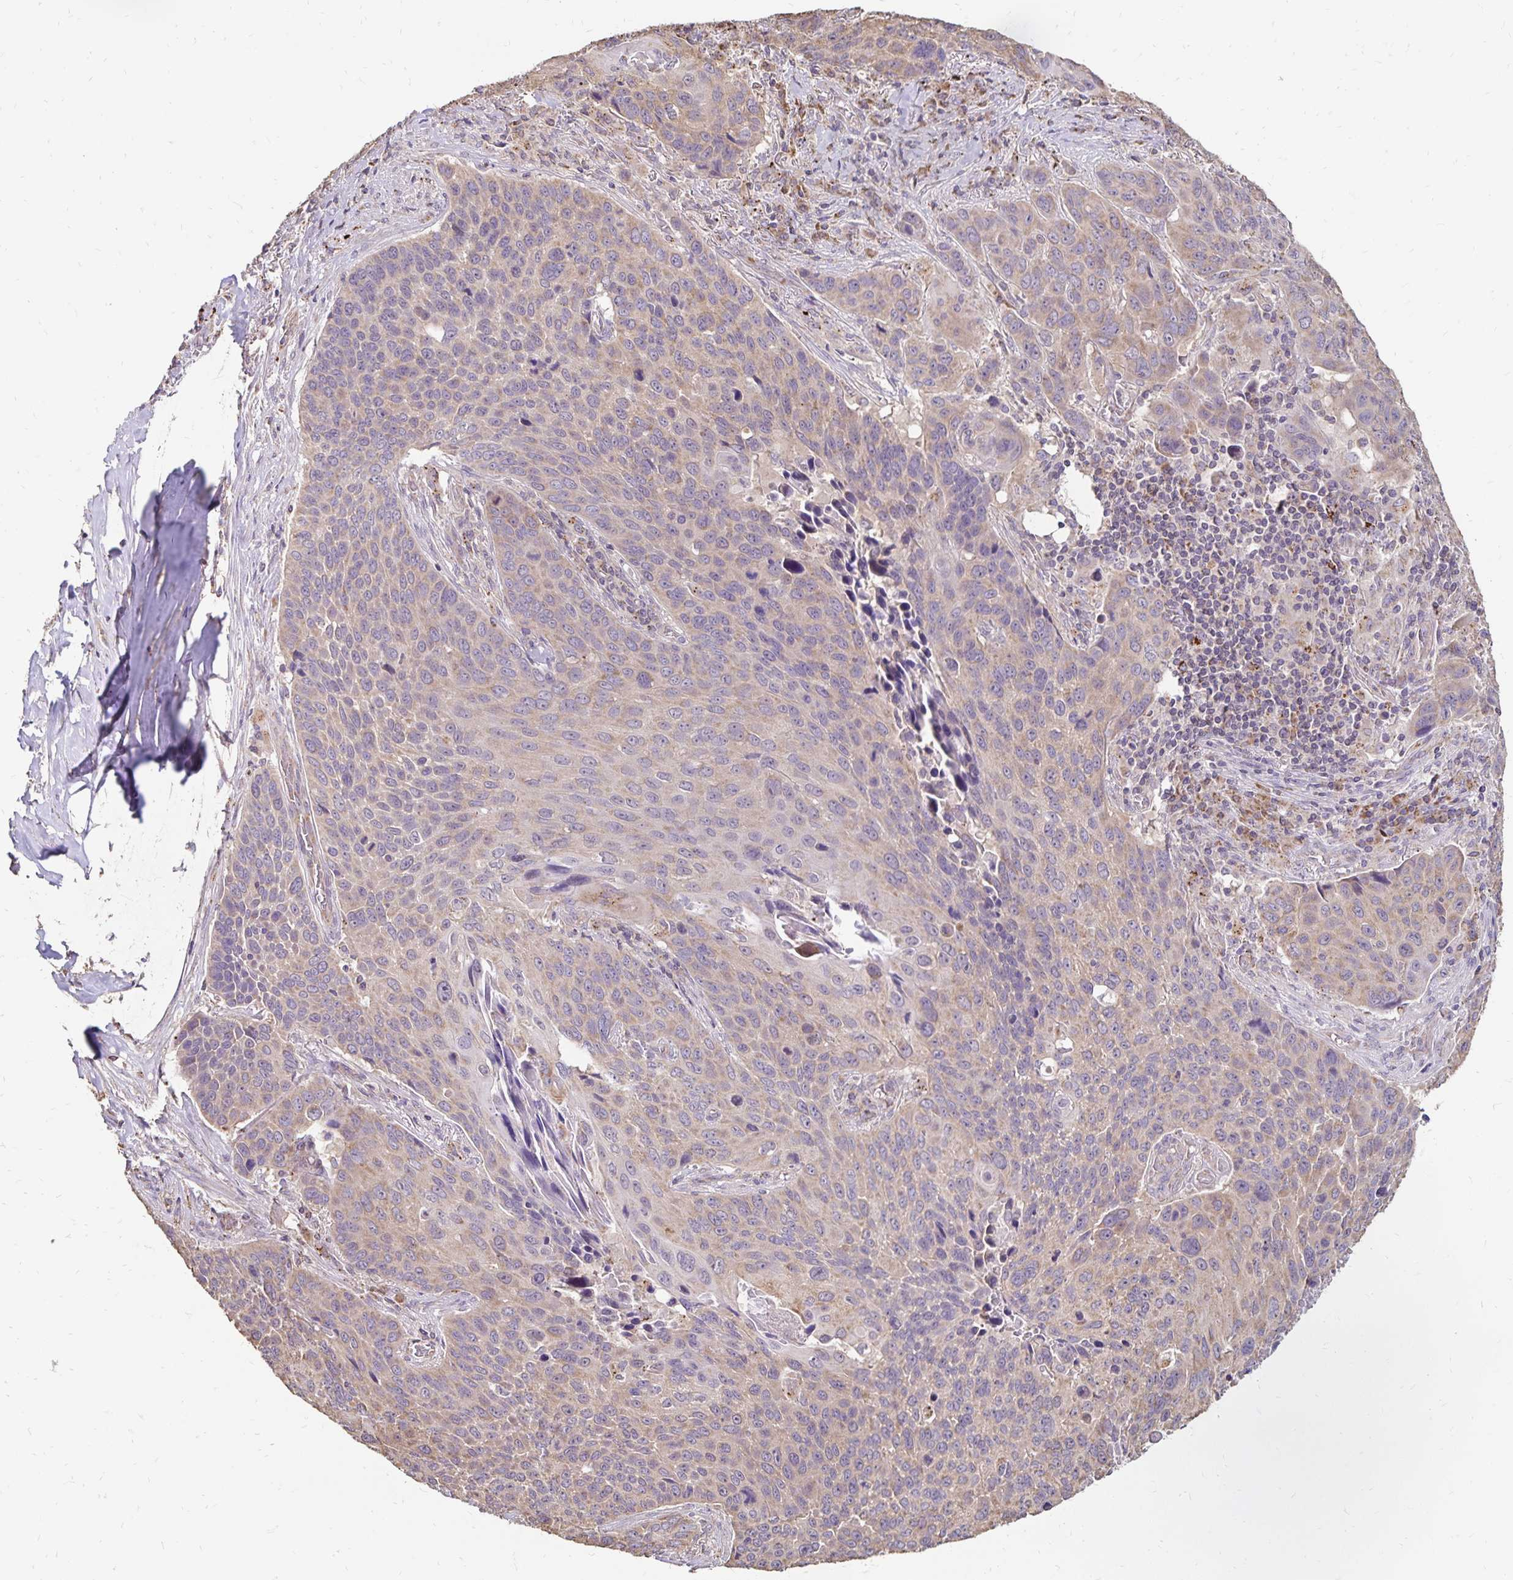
{"staining": {"intensity": "weak", "quantity": "<25%", "location": "cytoplasmic/membranous"}, "tissue": "lung cancer", "cell_type": "Tumor cells", "image_type": "cancer", "snomed": [{"axis": "morphology", "description": "Squamous cell carcinoma, NOS"}, {"axis": "topography", "description": "Lung"}], "caption": "A histopathology image of lung cancer stained for a protein shows no brown staining in tumor cells. The staining is performed using DAB (3,3'-diaminobenzidine) brown chromogen with nuclei counter-stained in using hematoxylin.", "gene": "EMC10", "patient": {"sex": "male", "age": 68}}